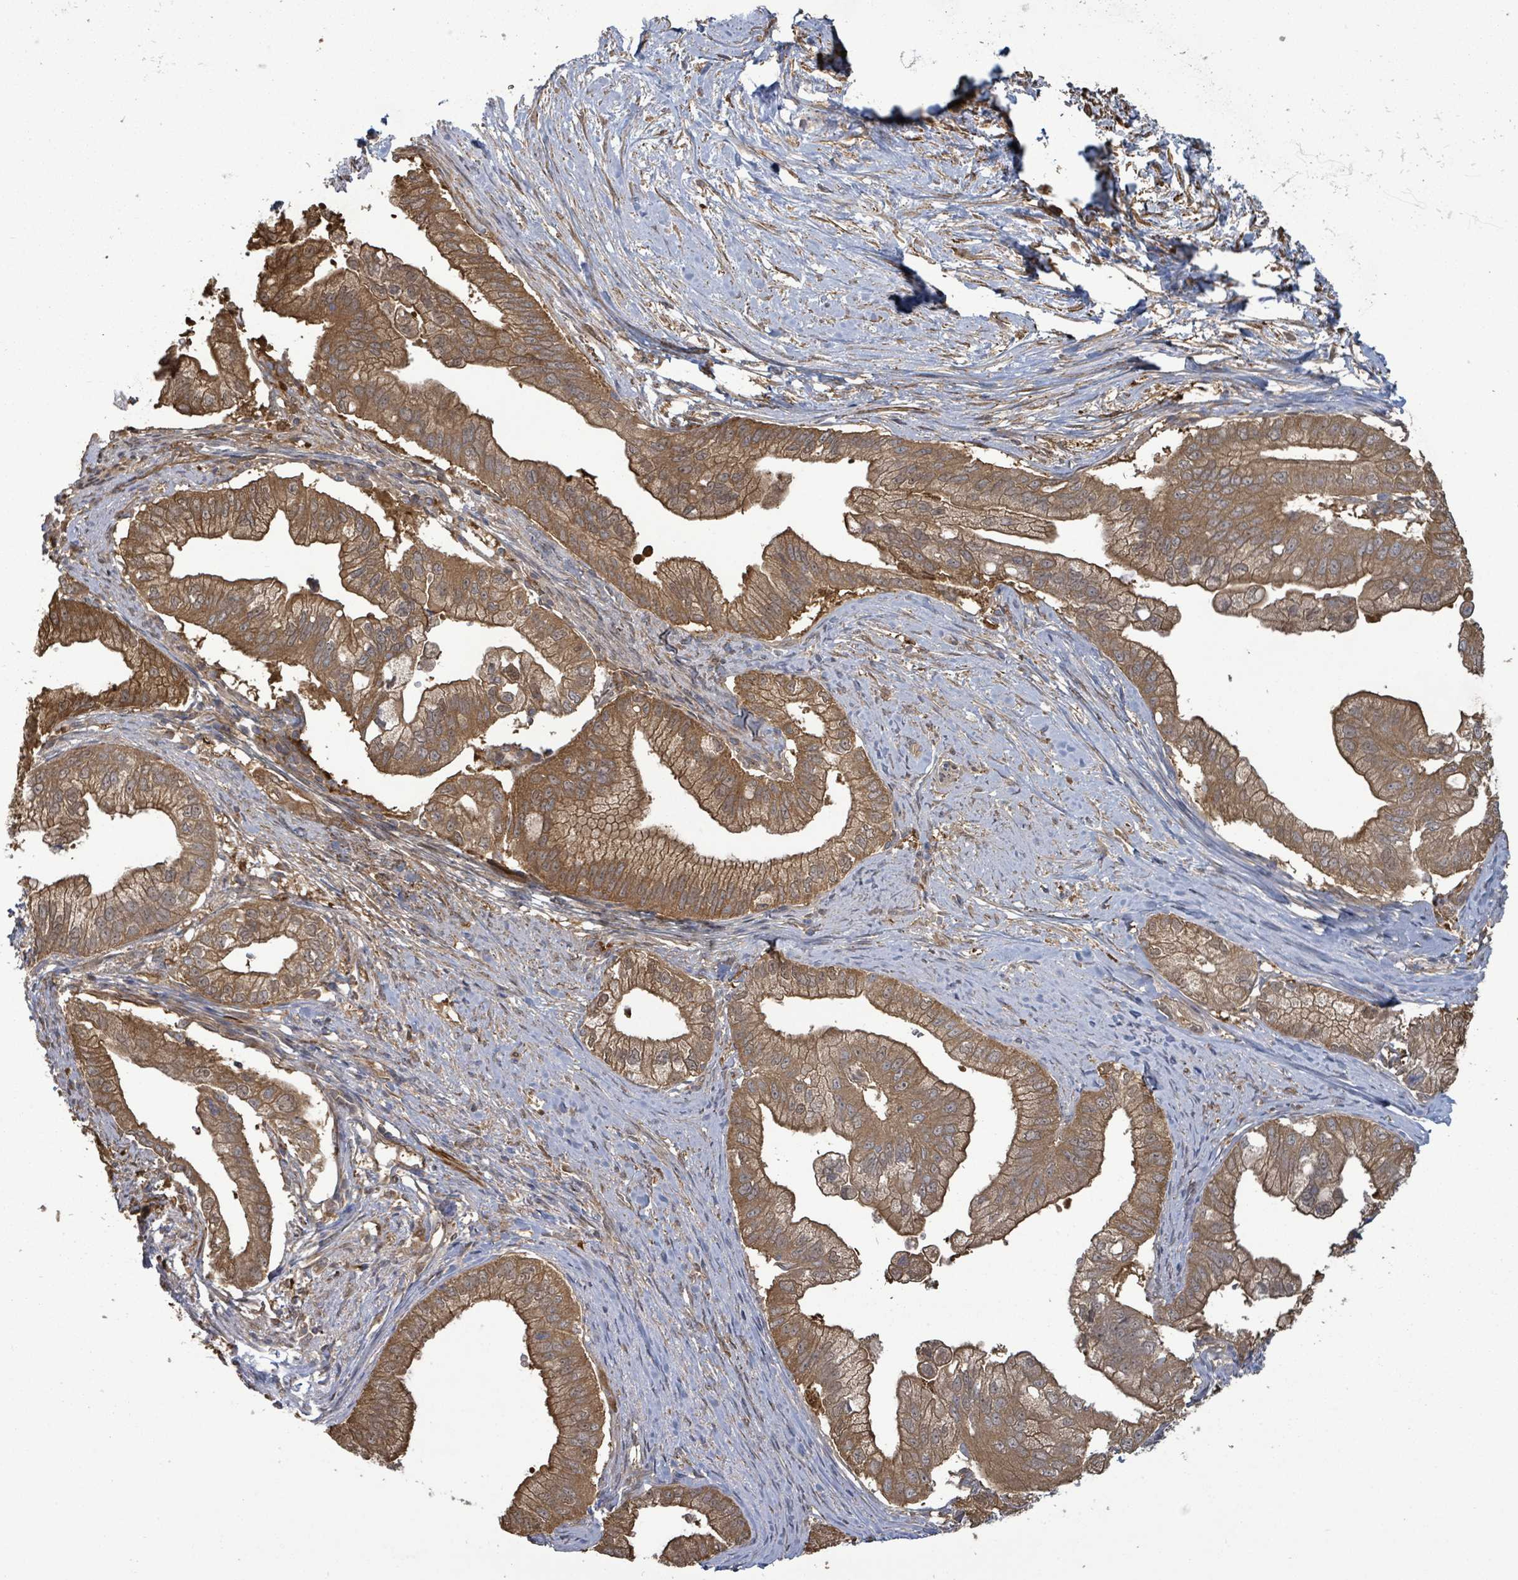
{"staining": {"intensity": "moderate", "quantity": ">75%", "location": "cytoplasmic/membranous"}, "tissue": "pancreatic cancer", "cell_type": "Tumor cells", "image_type": "cancer", "snomed": [{"axis": "morphology", "description": "Adenocarcinoma, NOS"}, {"axis": "topography", "description": "Pancreas"}], "caption": "Protein staining reveals moderate cytoplasmic/membranous positivity in approximately >75% of tumor cells in pancreatic adenocarcinoma.", "gene": "MAP3K6", "patient": {"sex": "male", "age": 70}}